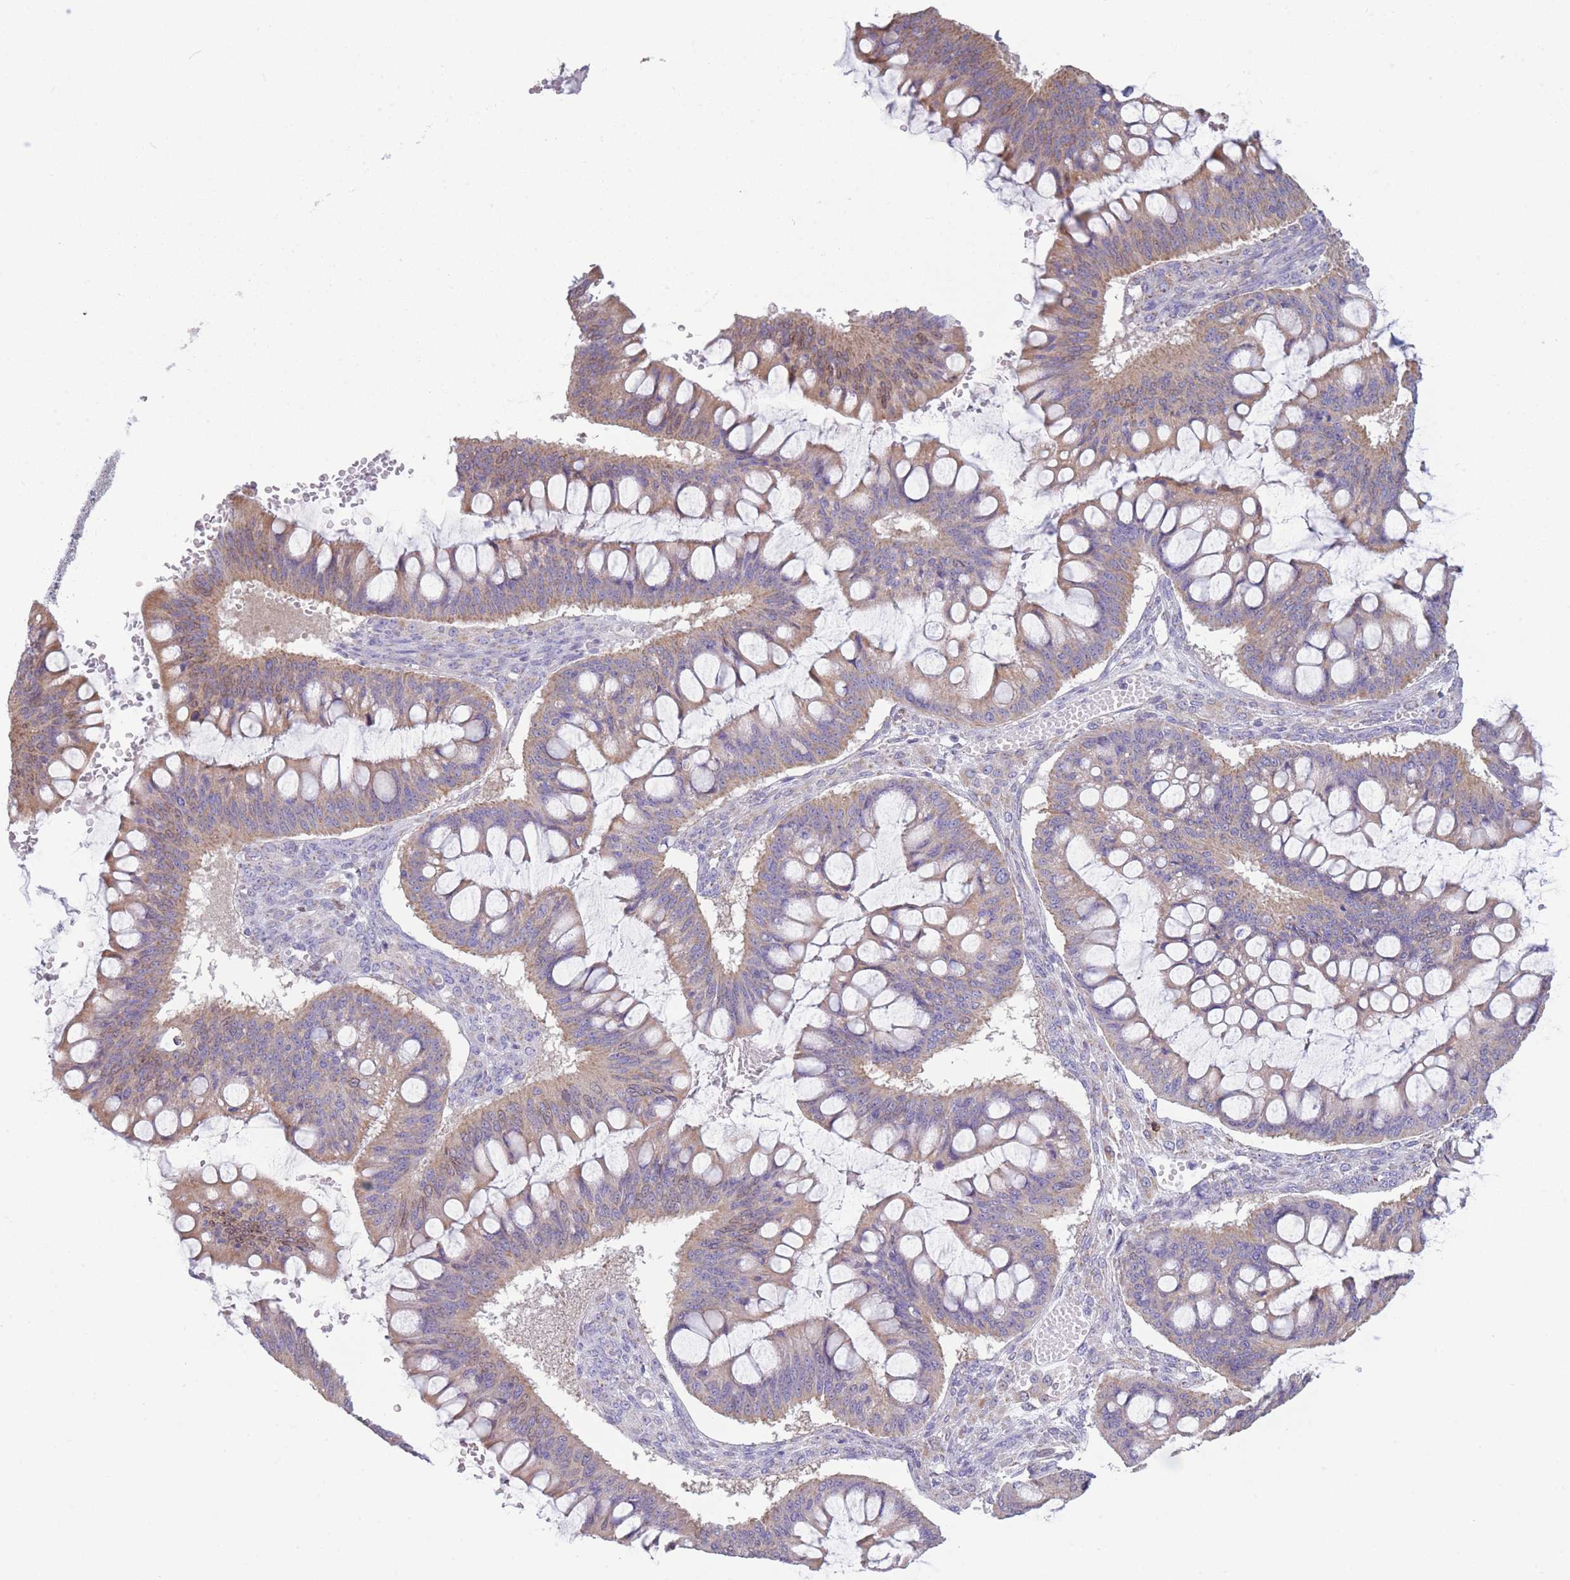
{"staining": {"intensity": "weak", "quantity": ">75%", "location": "cytoplasmic/membranous"}, "tissue": "ovarian cancer", "cell_type": "Tumor cells", "image_type": "cancer", "snomed": [{"axis": "morphology", "description": "Cystadenocarcinoma, mucinous, NOS"}, {"axis": "topography", "description": "Ovary"}], "caption": "The immunohistochemical stain shows weak cytoplasmic/membranous staining in tumor cells of mucinous cystadenocarcinoma (ovarian) tissue.", "gene": "PDHA1", "patient": {"sex": "female", "age": 73}}